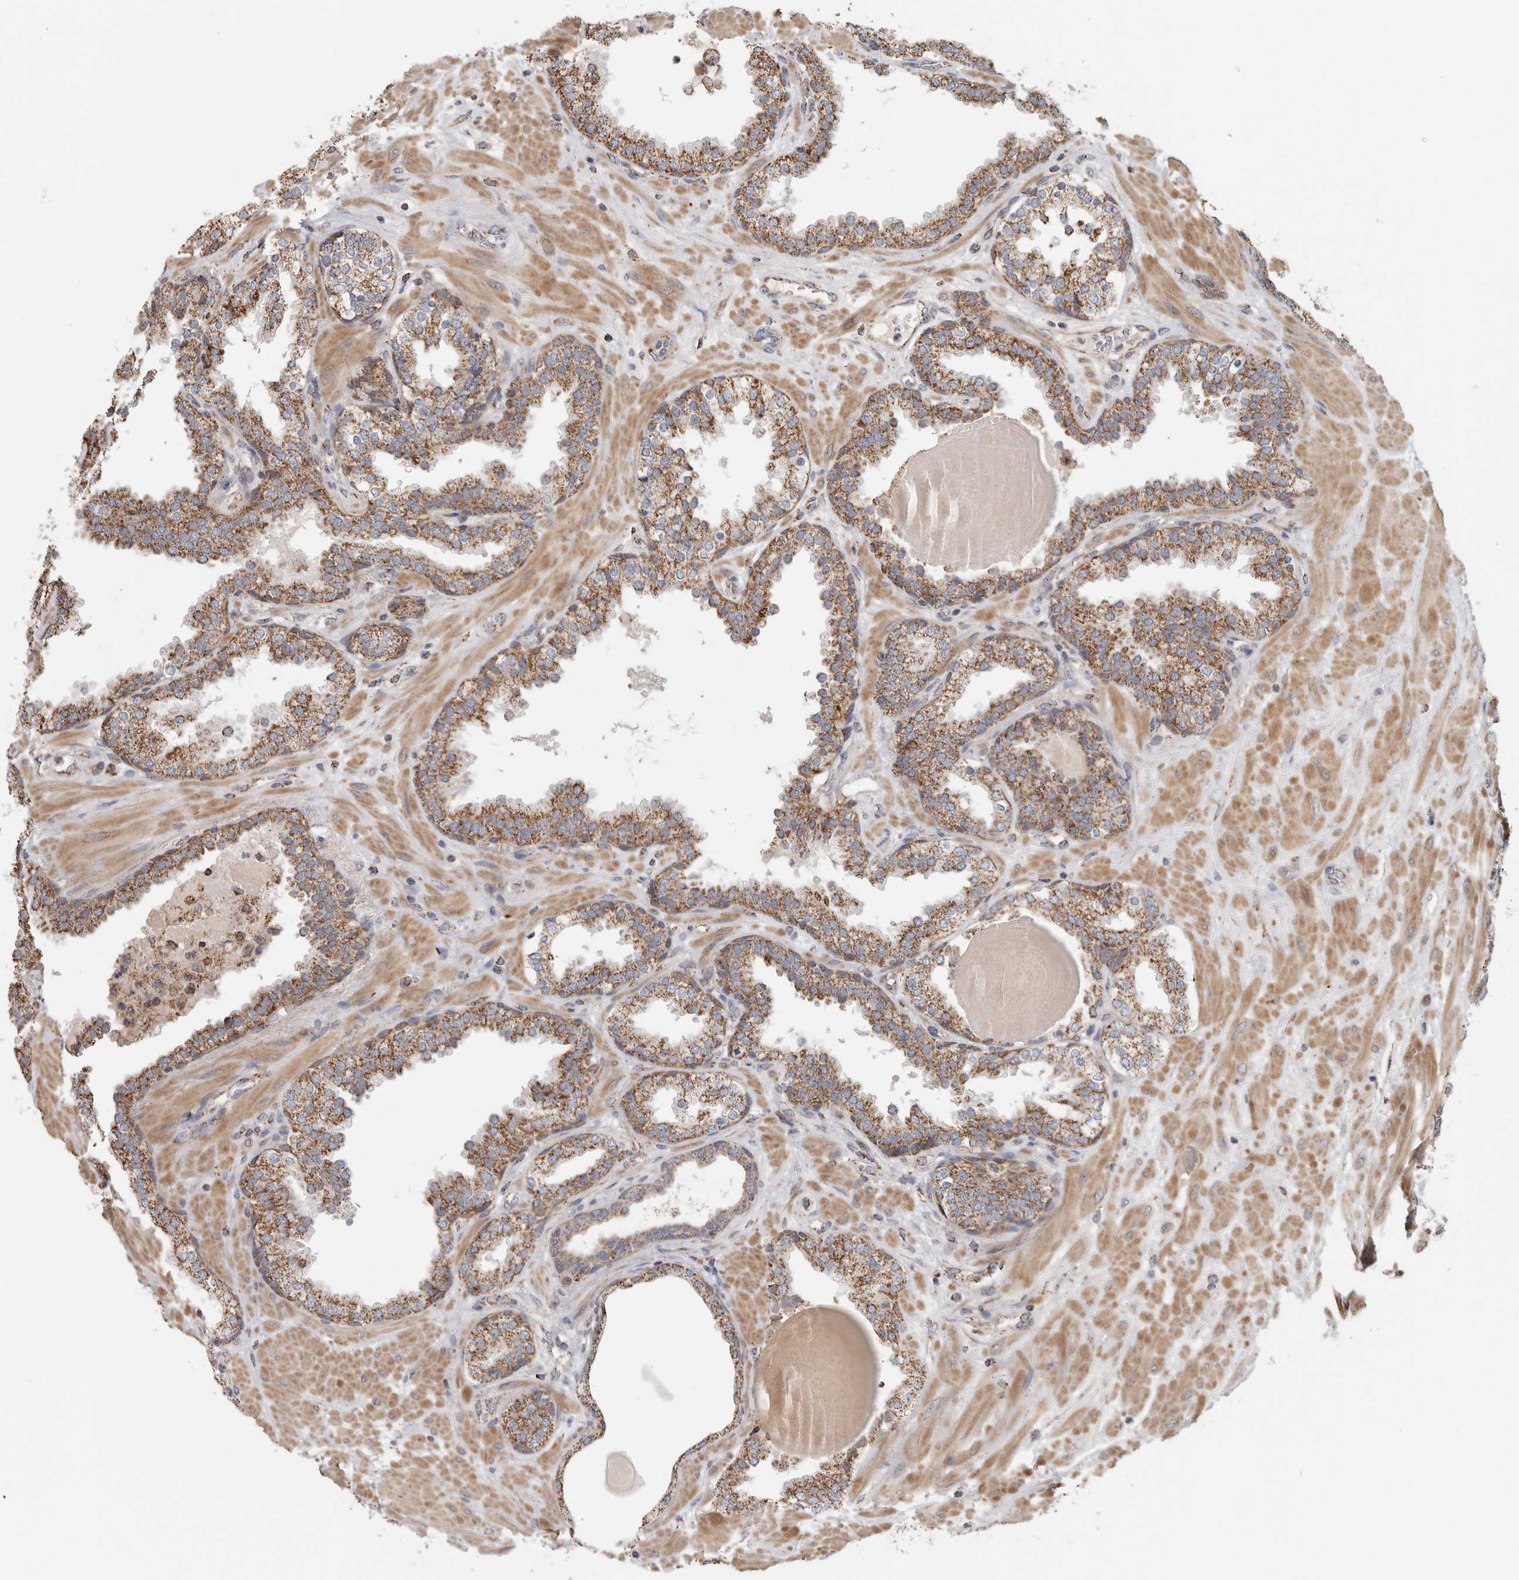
{"staining": {"intensity": "moderate", "quantity": ">75%", "location": "cytoplasmic/membranous"}, "tissue": "prostate", "cell_type": "Glandular cells", "image_type": "normal", "snomed": [{"axis": "morphology", "description": "Normal tissue, NOS"}, {"axis": "topography", "description": "Prostate"}], "caption": "This is an image of immunohistochemistry (IHC) staining of benign prostate, which shows moderate positivity in the cytoplasmic/membranous of glandular cells.", "gene": "ST8SIA1", "patient": {"sex": "male", "age": 51}}